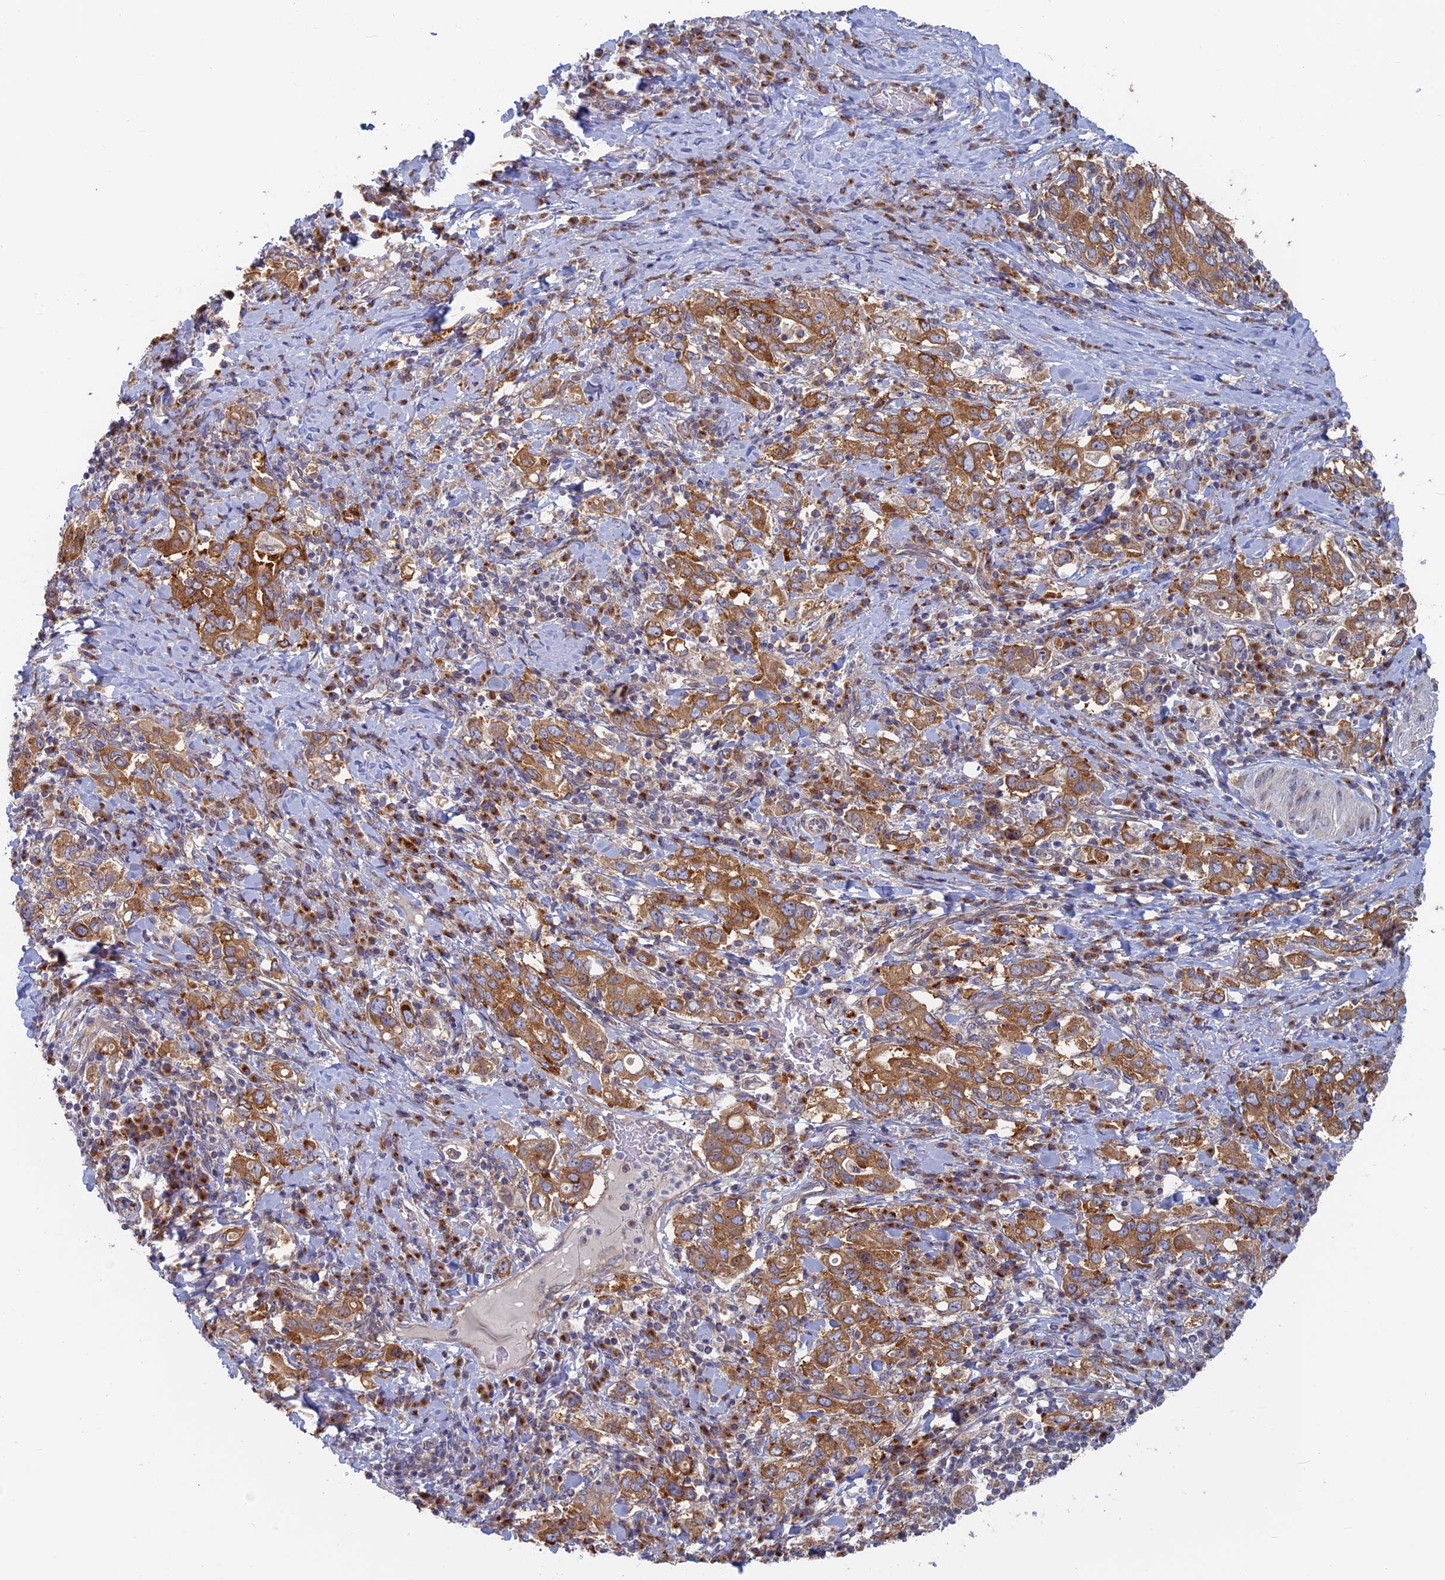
{"staining": {"intensity": "moderate", "quantity": ">75%", "location": "cytoplasmic/membranous"}, "tissue": "stomach cancer", "cell_type": "Tumor cells", "image_type": "cancer", "snomed": [{"axis": "morphology", "description": "Adenocarcinoma, NOS"}, {"axis": "topography", "description": "Stomach, upper"}, {"axis": "topography", "description": "Stomach"}], "caption": "Brown immunohistochemical staining in human stomach adenocarcinoma displays moderate cytoplasmic/membranous positivity in approximately >75% of tumor cells.", "gene": "TBC1D30", "patient": {"sex": "male", "age": 62}}